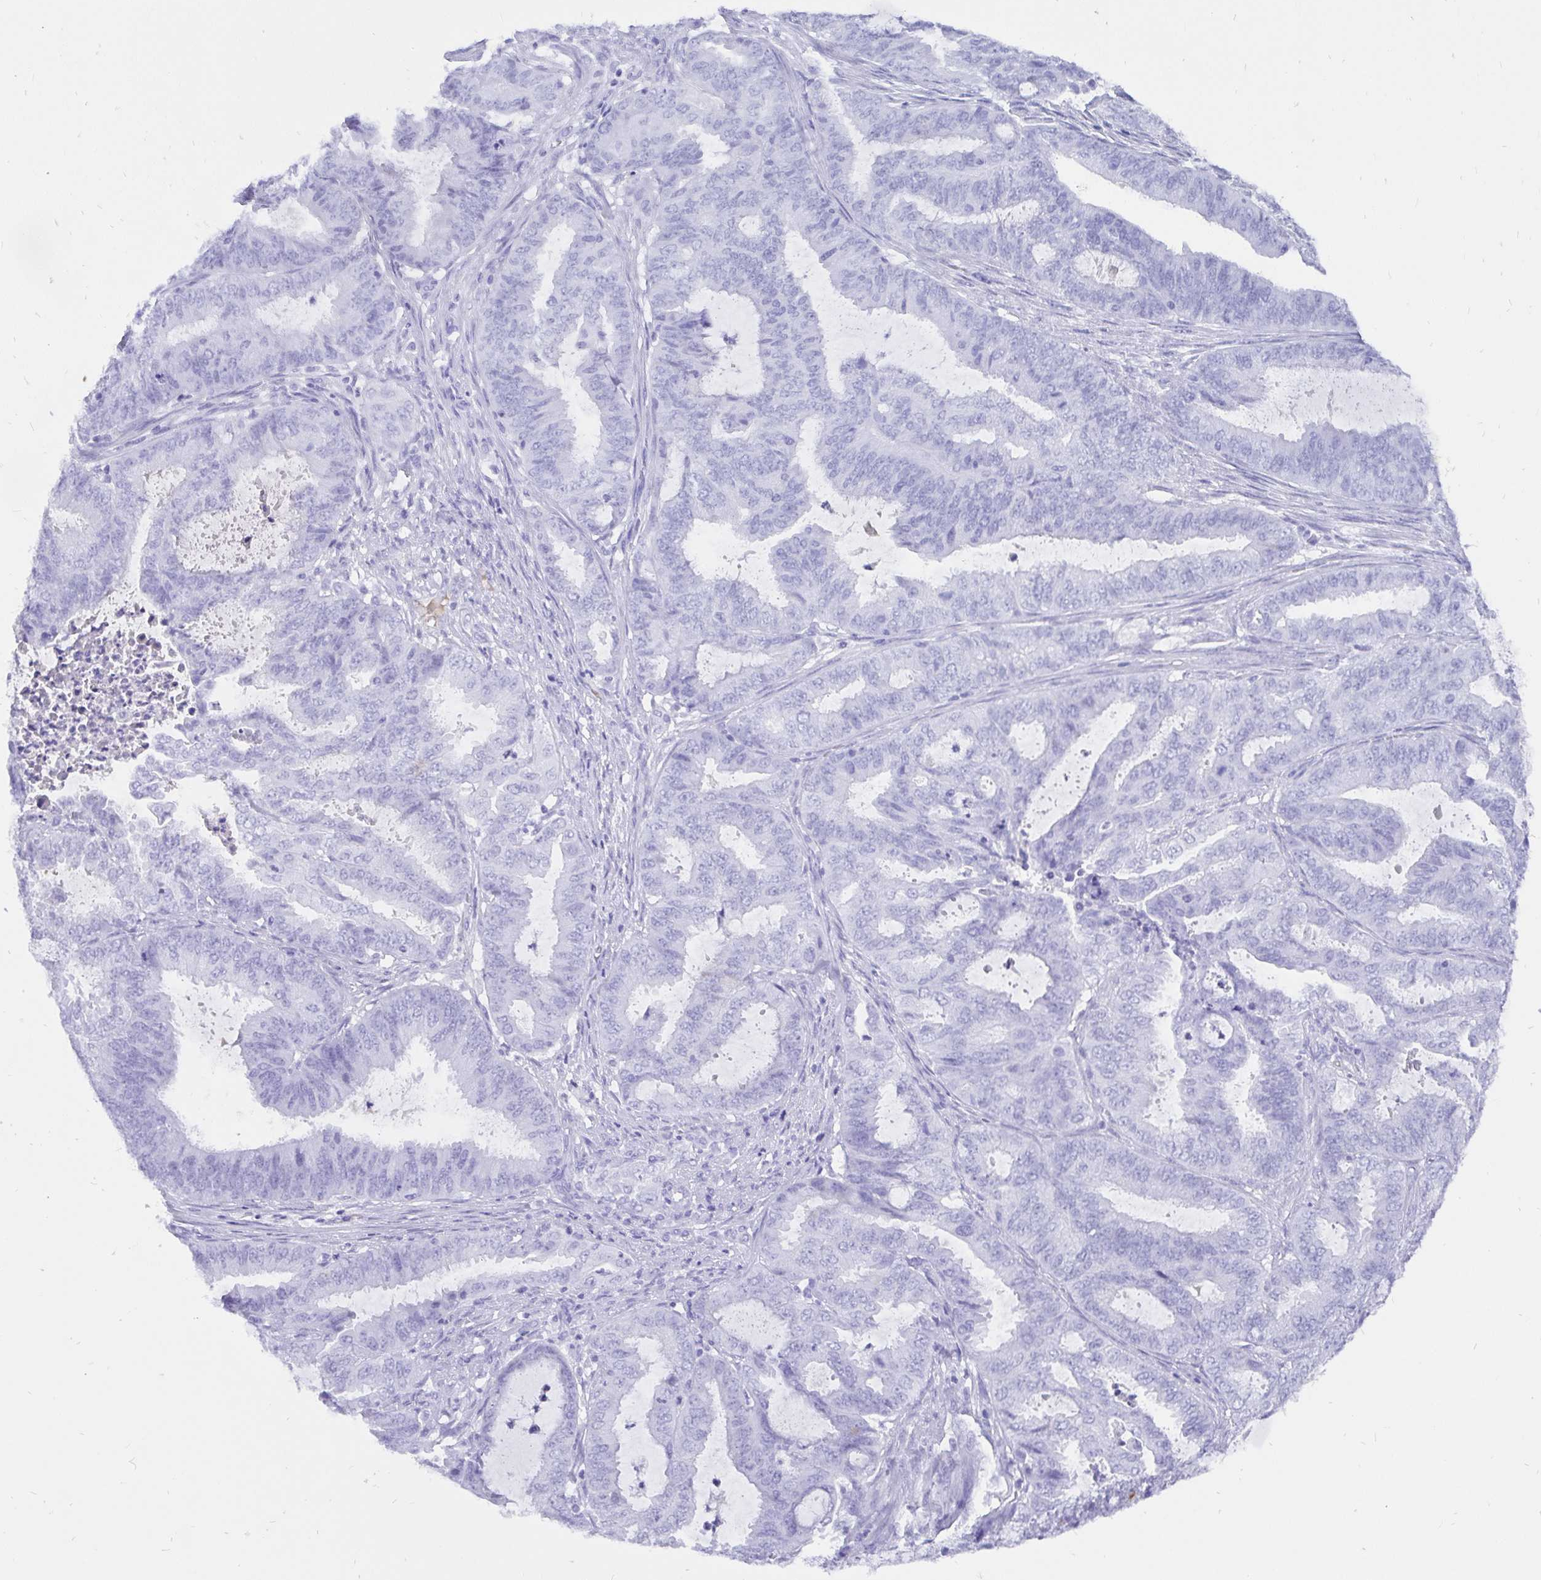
{"staining": {"intensity": "negative", "quantity": "none", "location": "none"}, "tissue": "endometrial cancer", "cell_type": "Tumor cells", "image_type": "cancer", "snomed": [{"axis": "morphology", "description": "Adenocarcinoma, NOS"}, {"axis": "topography", "description": "Endometrium"}], "caption": "DAB immunohistochemical staining of endometrial cancer (adenocarcinoma) demonstrates no significant positivity in tumor cells.", "gene": "KRT13", "patient": {"sex": "female", "age": 51}}